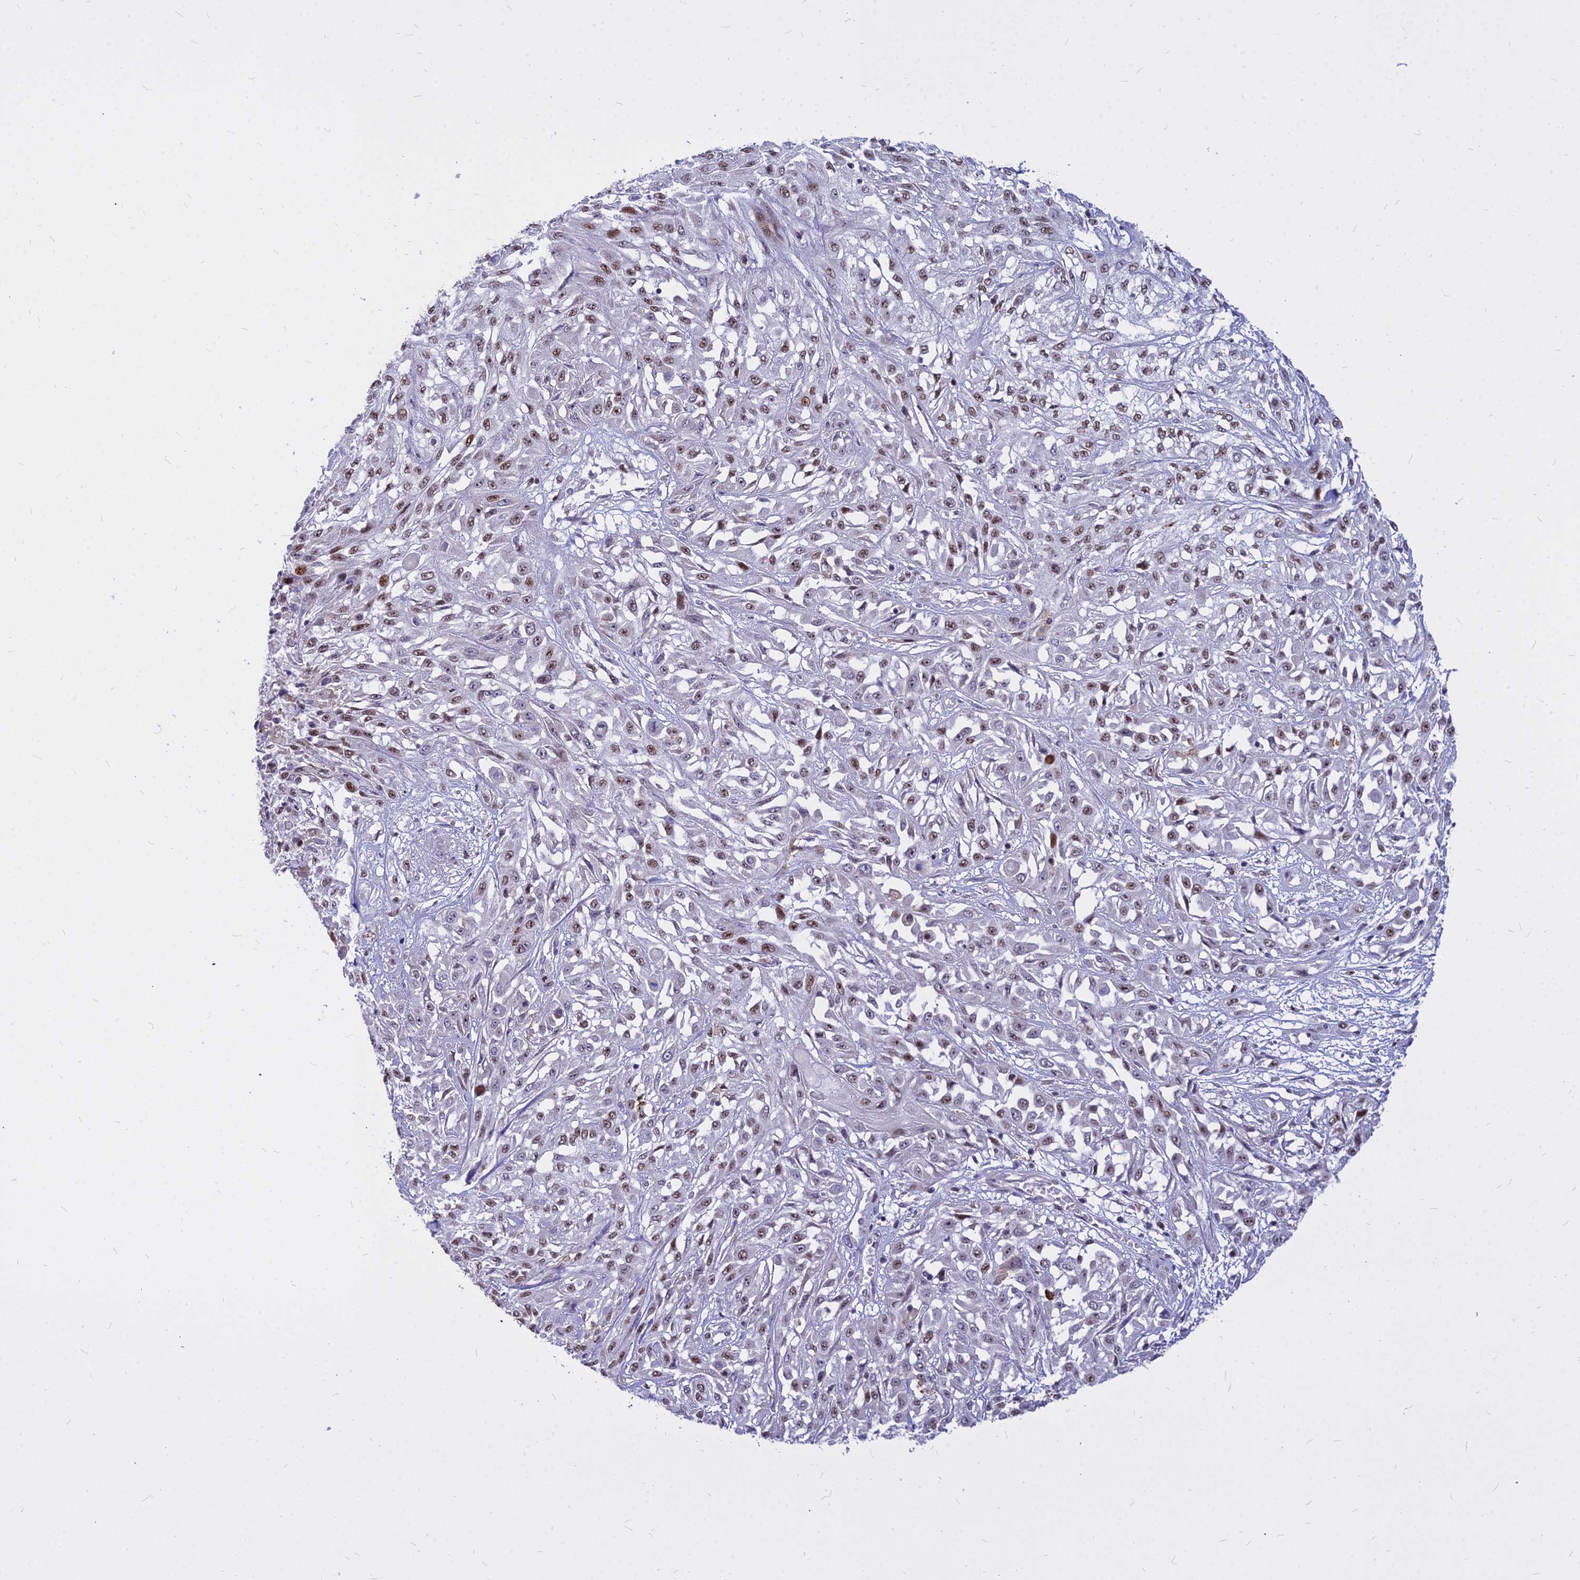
{"staining": {"intensity": "moderate", "quantity": "25%-75%", "location": "nuclear"}, "tissue": "skin cancer", "cell_type": "Tumor cells", "image_type": "cancer", "snomed": [{"axis": "morphology", "description": "Squamous cell carcinoma, NOS"}, {"axis": "morphology", "description": "Squamous cell carcinoma, metastatic, NOS"}, {"axis": "topography", "description": "Skin"}, {"axis": "topography", "description": "Lymph node"}], "caption": "High-power microscopy captured an immunohistochemistry (IHC) micrograph of skin squamous cell carcinoma, revealing moderate nuclear expression in approximately 25%-75% of tumor cells.", "gene": "ALG10", "patient": {"sex": "male", "age": 75}}